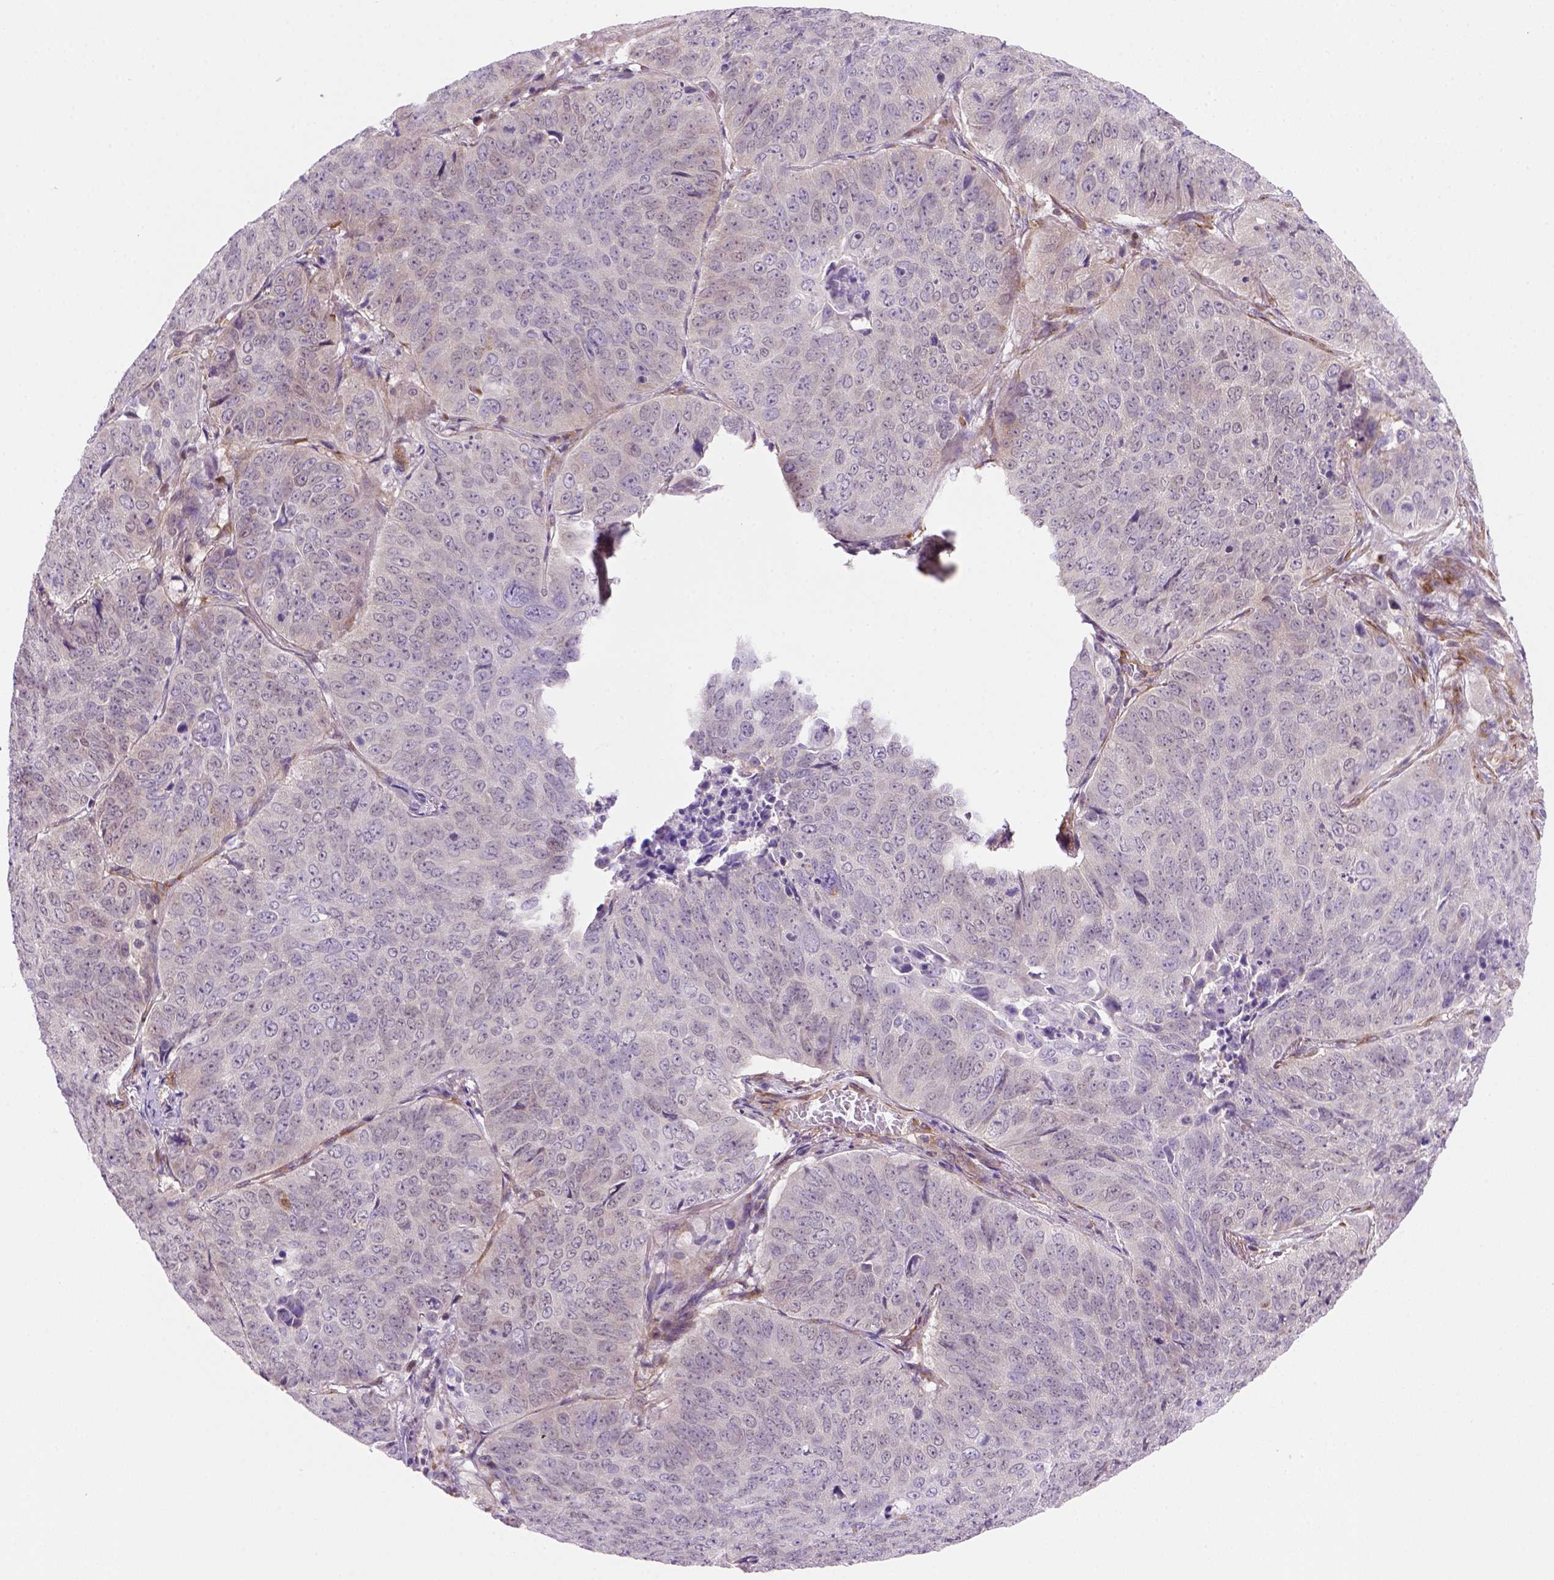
{"staining": {"intensity": "negative", "quantity": "none", "location": "none"}, "tissue": "lung cancer", "cell_type": "Tumor cells", "image_type": "cancer", "snomed": [{"axis": "morphology", "description": "Normal tissue, NOS"}, {"axis": "morphology", "description": "Squamous cell carcinoma, NOS"}, {"axis": "topography", "description": "Bronchus"}, {"axis": "topography", "description": "Lung"}], "caption": "An immunohistochemistry photomicrograph of lung cancer (squamous cell carcinoma) is shown. There is no staining in tumor cells of lung cancer (squamous cell carcinoma).", "gene": "MGMT", "patient": {"sex": "male", "age": 64}}